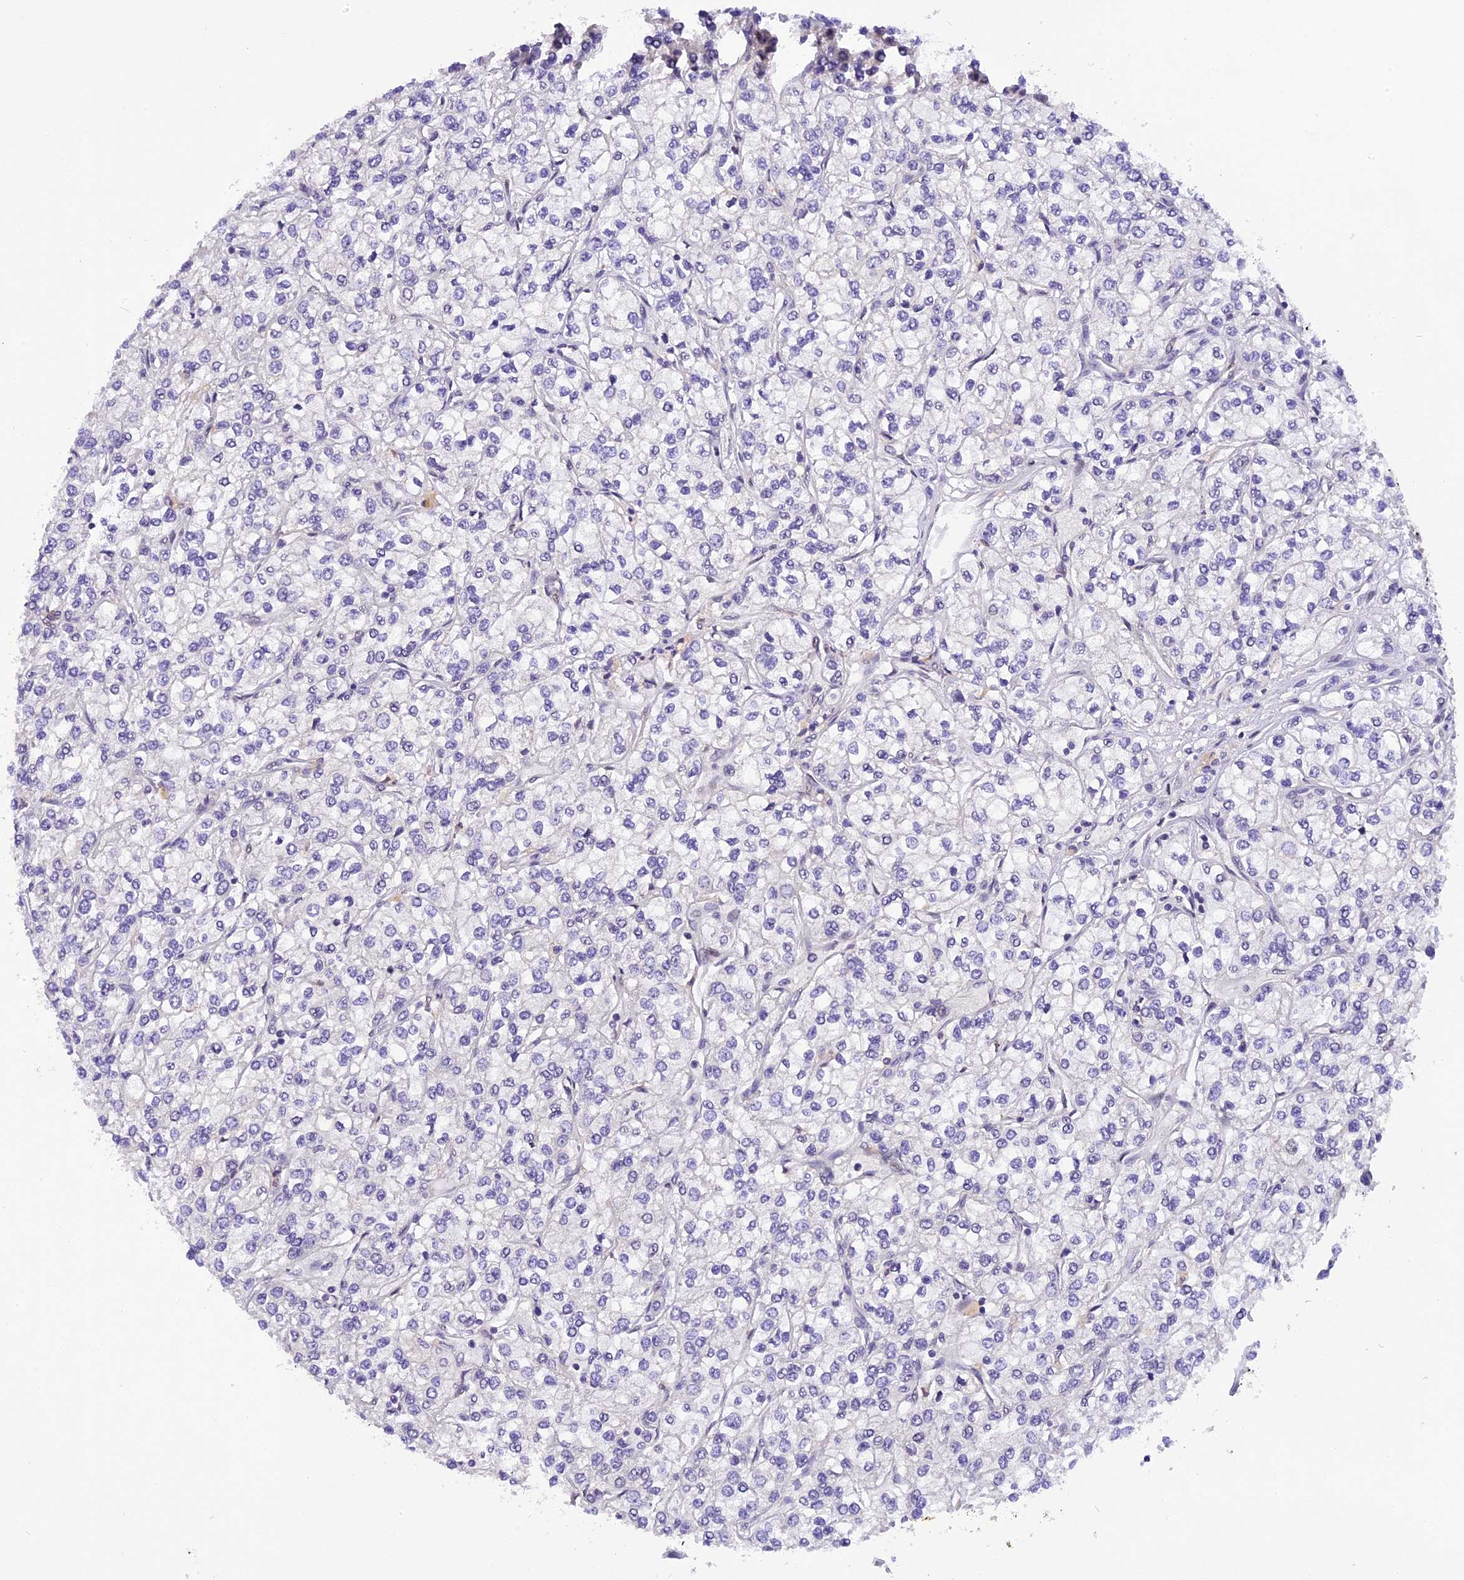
{"staining": {"intensity": "negative", "quantity": "none", "location": "none"}, "tissue": "renal cancer", "cell_type": "Tumor cells", "image_type": "cancer", "snomed": [{"axis": "morphology", "description": "Adenocarcinoma, NOS"}, {"axis": "topography", "description": "Kidney"}], "caption": "IHC photomicrograph of human renal cancer (adenocarcinoma) stained for a protein (brown), which shows no staining in tumor cells.", "gene": "RABGGTA", "patient": {"sex": "male", "age": 80}}